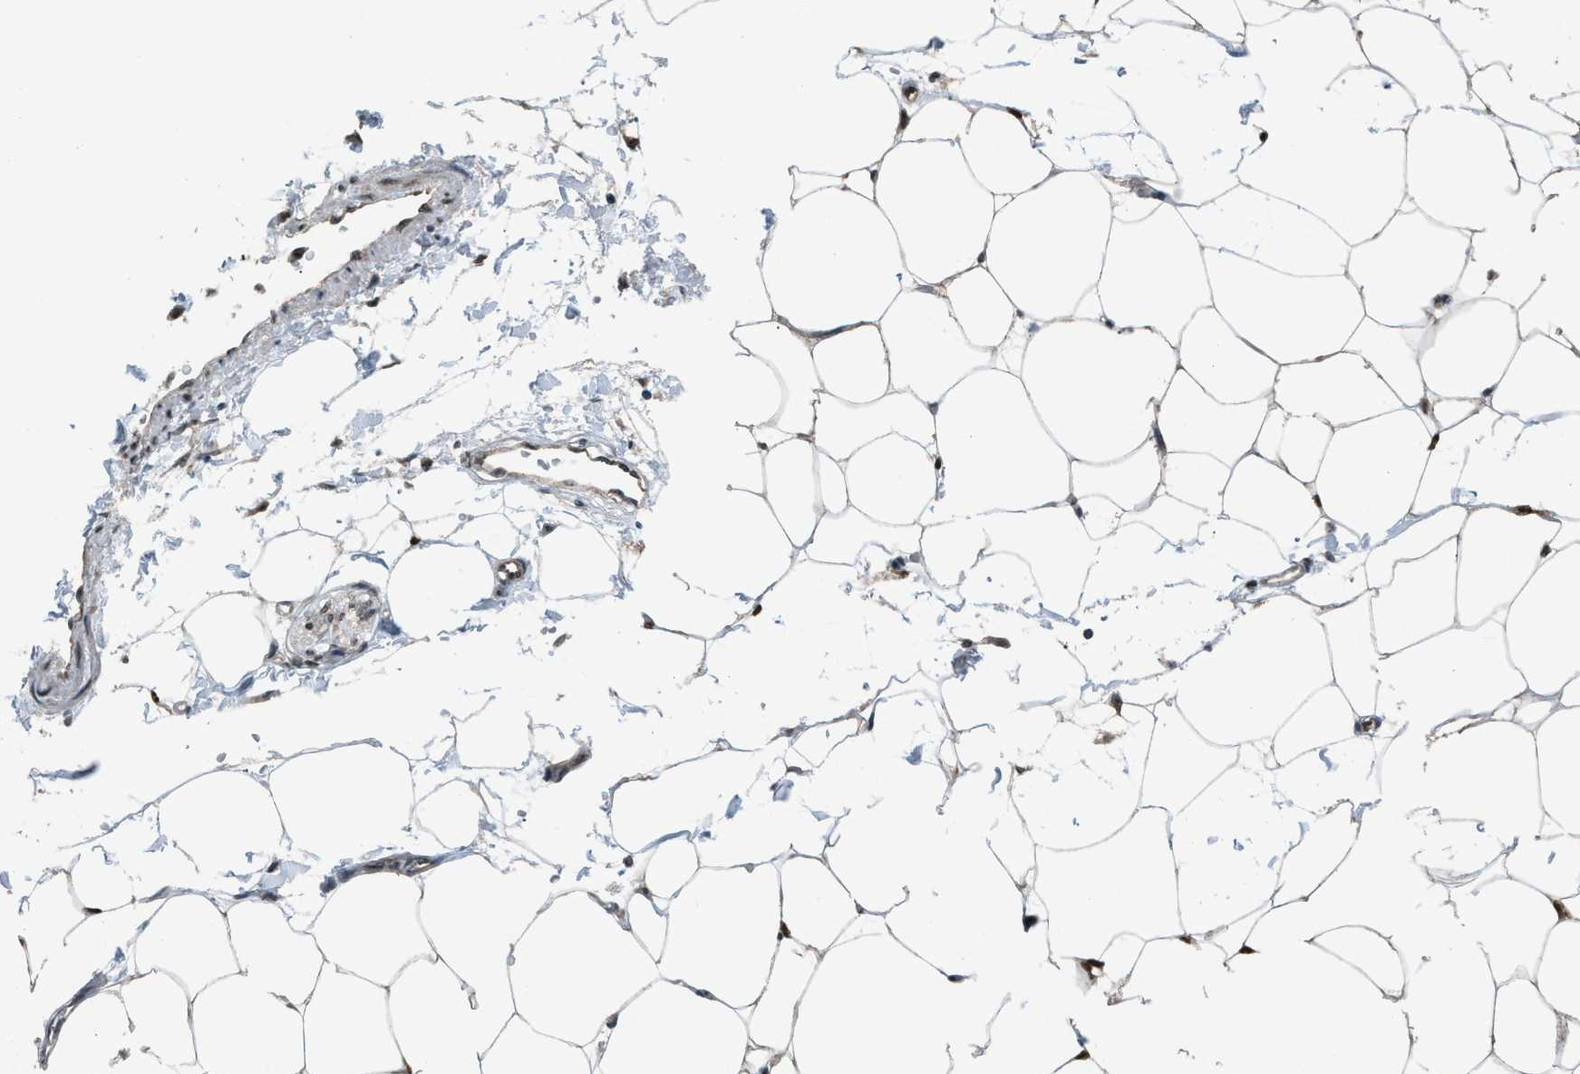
{"staining": {"intensity": "moderate", "quantity": ">75%", "location": "nuclear"}, "tissue": "adipose tissue", "cell_type": "Adipocytes", "image_type": "normal", "snomed": [{"axis": "morphology", "description": "Normal tissue, NOS"}, {"axis": "morphology", "description": "Adenocarcinoma, NOS"}, {"axis": "topography", "description": "Colon"}, {"axis": "topography", "description": "Peripheral nerve tissue"}], "caption": "Immunohistochemical staining of unremarkable human adipose tissue demonstrates >75% levels of moderate nuclear protein expression in about >75% of adipocytes. Nuclei are stained in blue.", "gene": "KPNA6", "patient": {"sex": "male", "age": 14}}